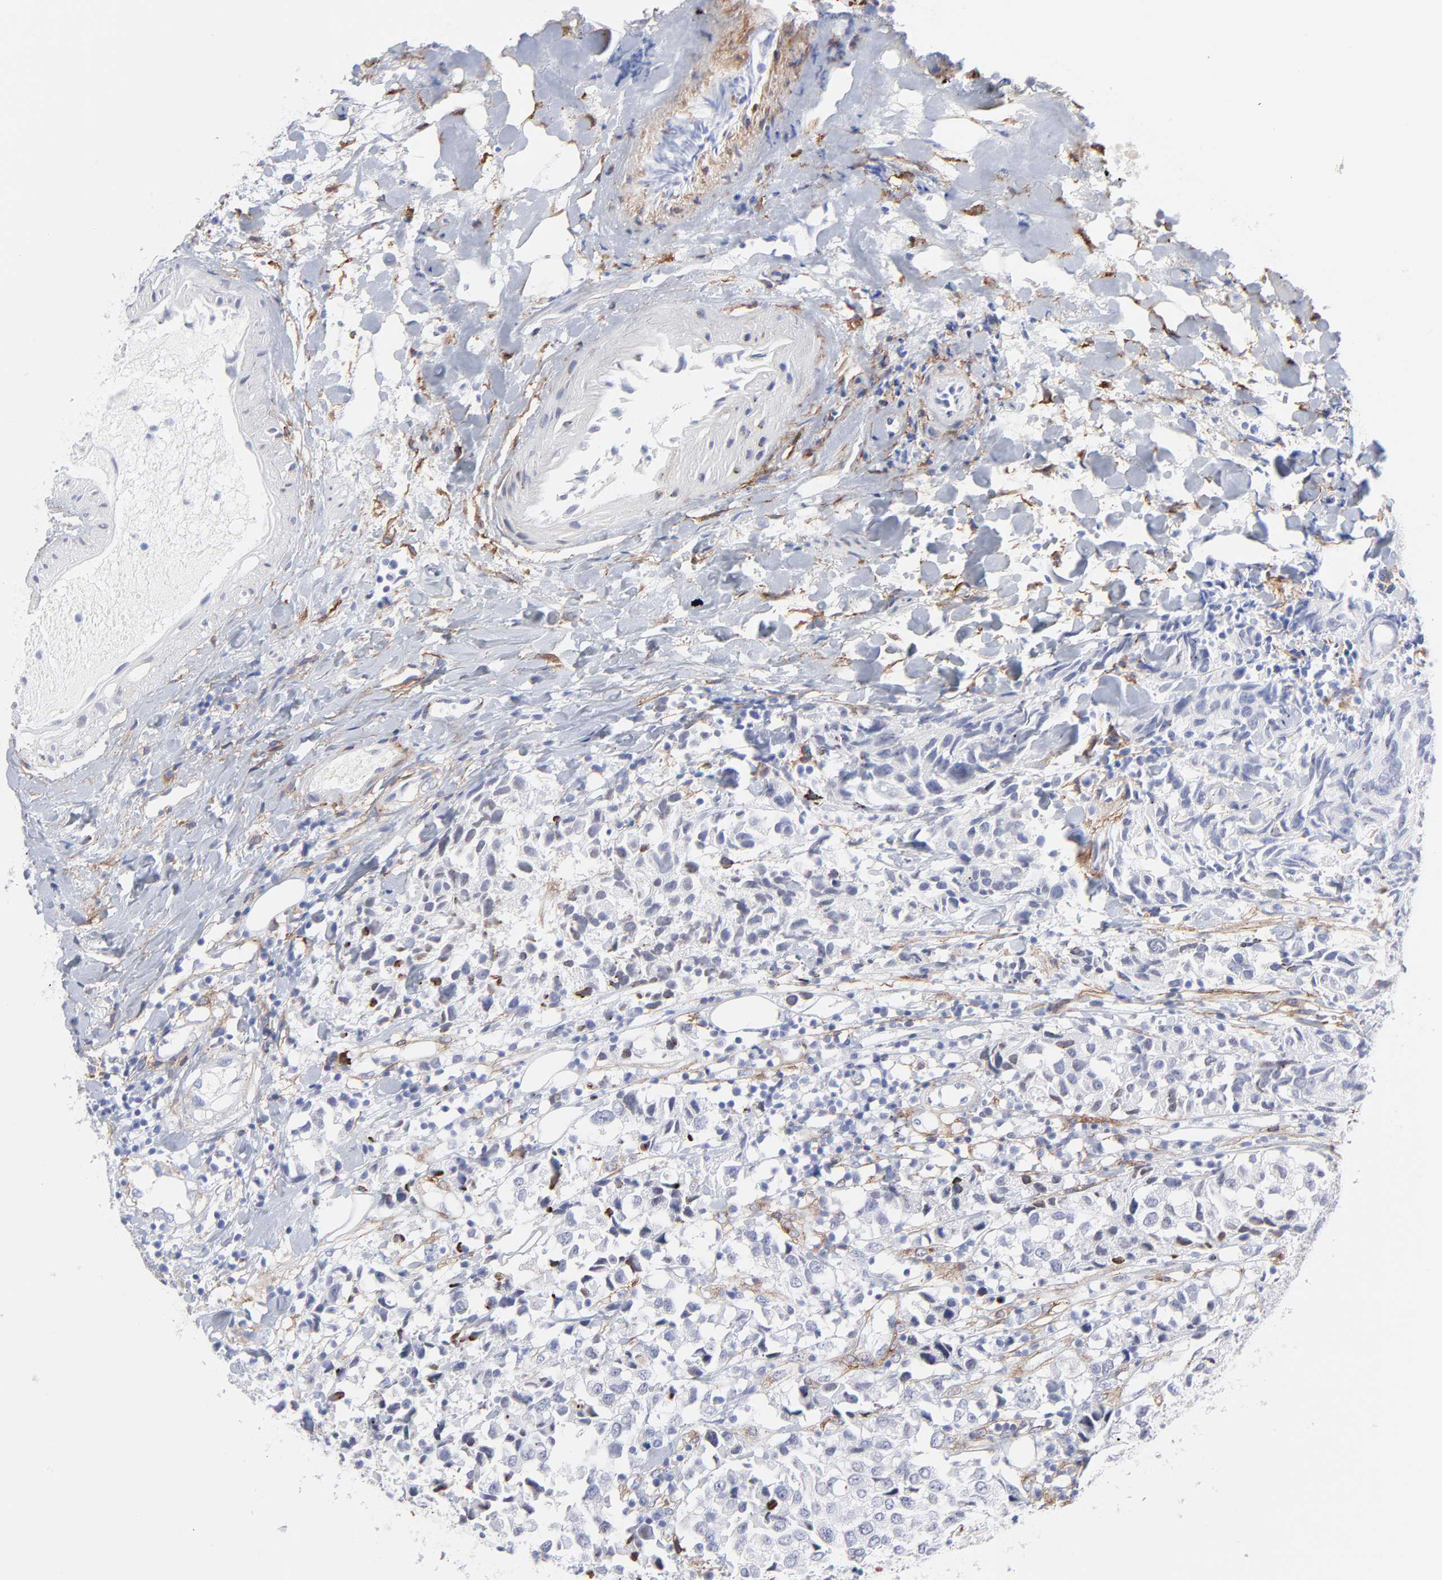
{"staining": {"intensity": "negative", "quantity": "none", "location": "none"}, "tissue": "urothelial cancer", "cell_type": "Tumor cells", "image_type": "cancer", "snomed": [{"axis": "morphology", "description": "Urothelial carcinoma, High grade"}, {"axis": "topography", "description": "Urinary bladder"}], "caption": "Immunohistochemical staining of urothelial cancer shows no significant expression in tumor cells. (DAB IHC visualized using brightfield microscopy, high magnification).", "gene": "PDGFRB", "patient": {"sex": "female", "age": 75}}